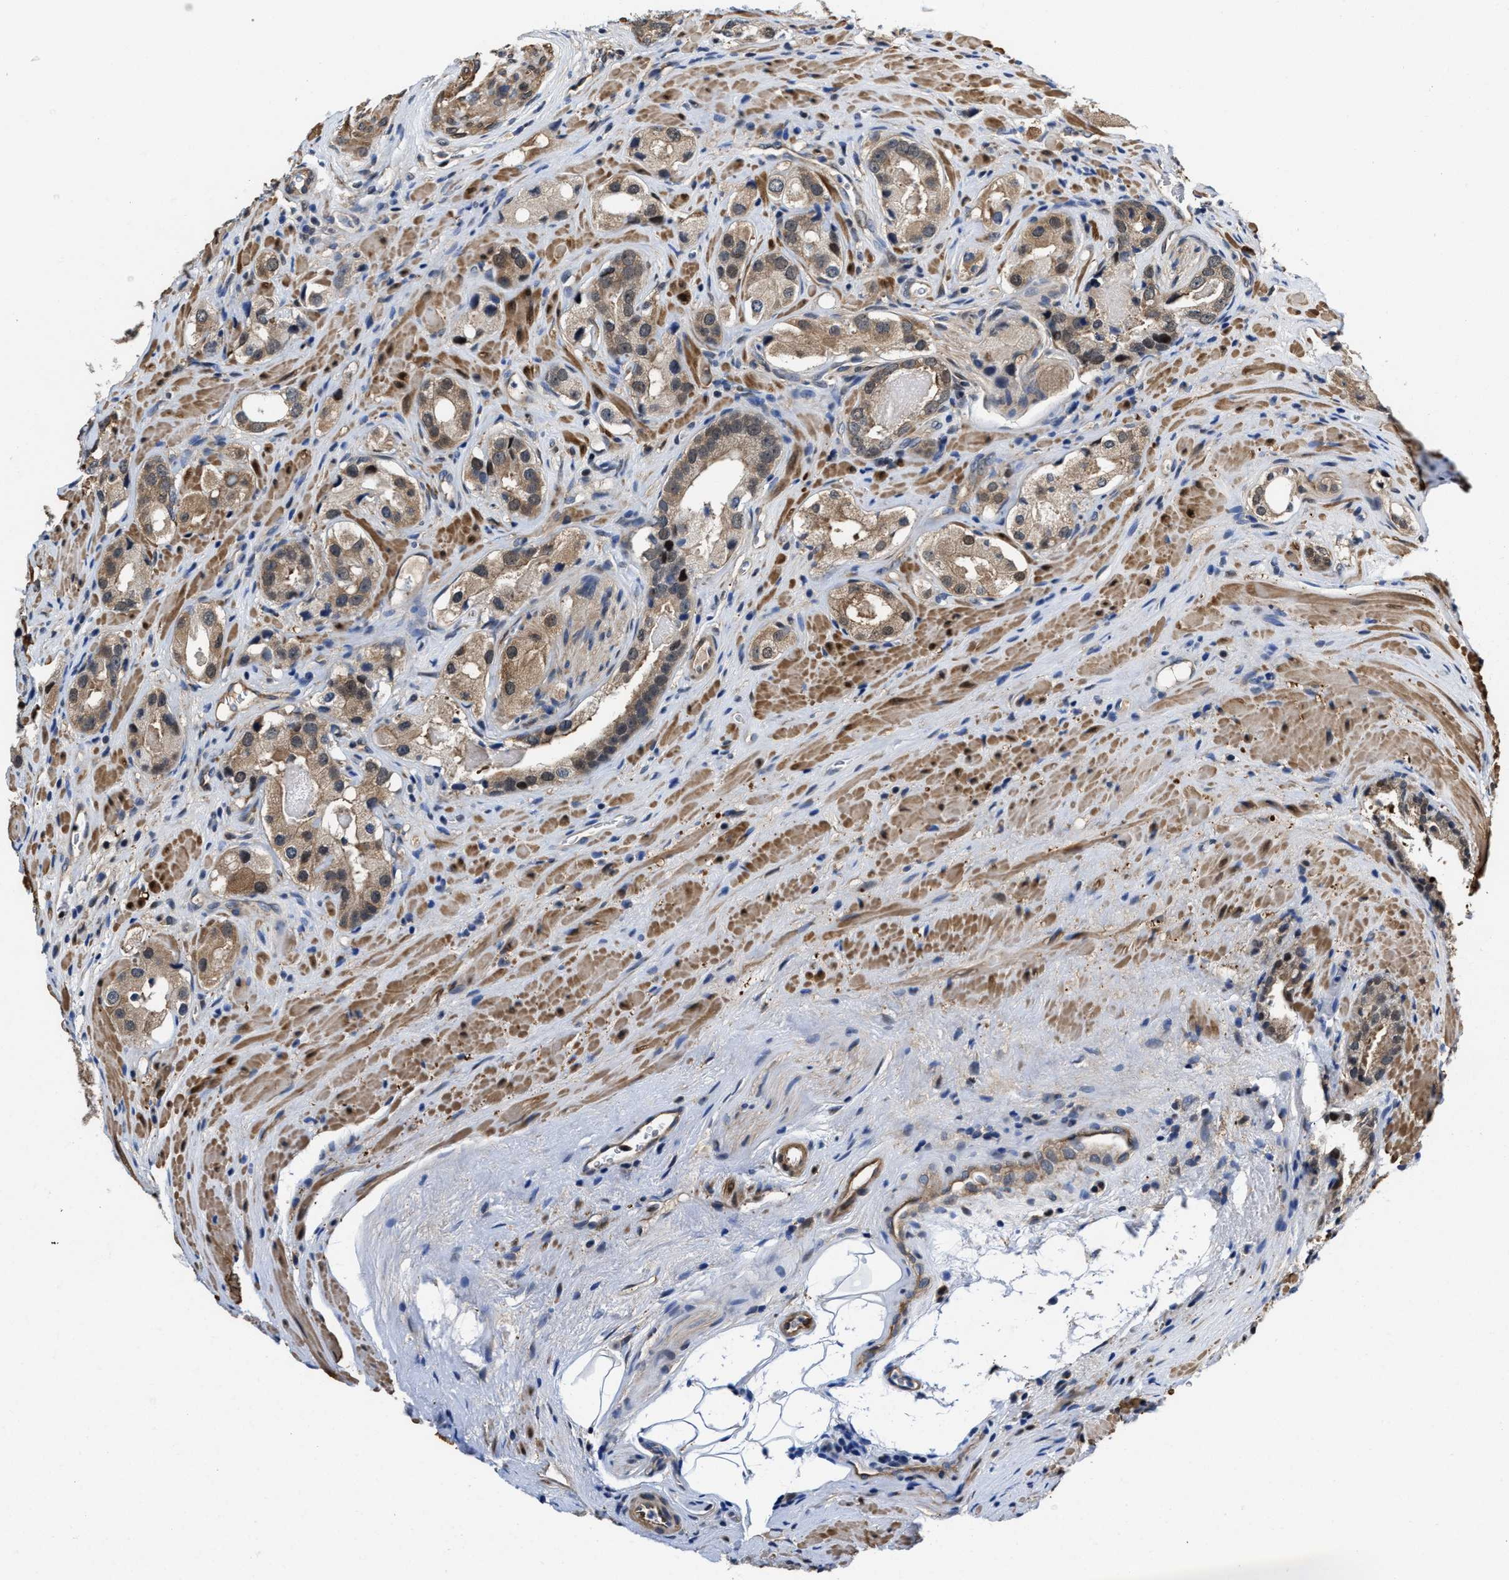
{"staining": {"intensity": "weak", "quantity": ">75%", "location": "cytoplasmic/membranous"}, "tissue": "prostate cancer", "cell_type": "Tumor cells", "image_type": "cancer", "snomed": [{"axis": "morphology", "description": "Adenocarcinoma, High grade"}, {"axis": "topography", "description": "Prostate"}], "caption": "About >75% of tumor cells in human prostate cancer reveal weak cytoplasmic/membranous protein staining as visualized by brown immunohistochemical staining.", "gene": "KIF12", "patient": {"sex": "male", "age": 63}}